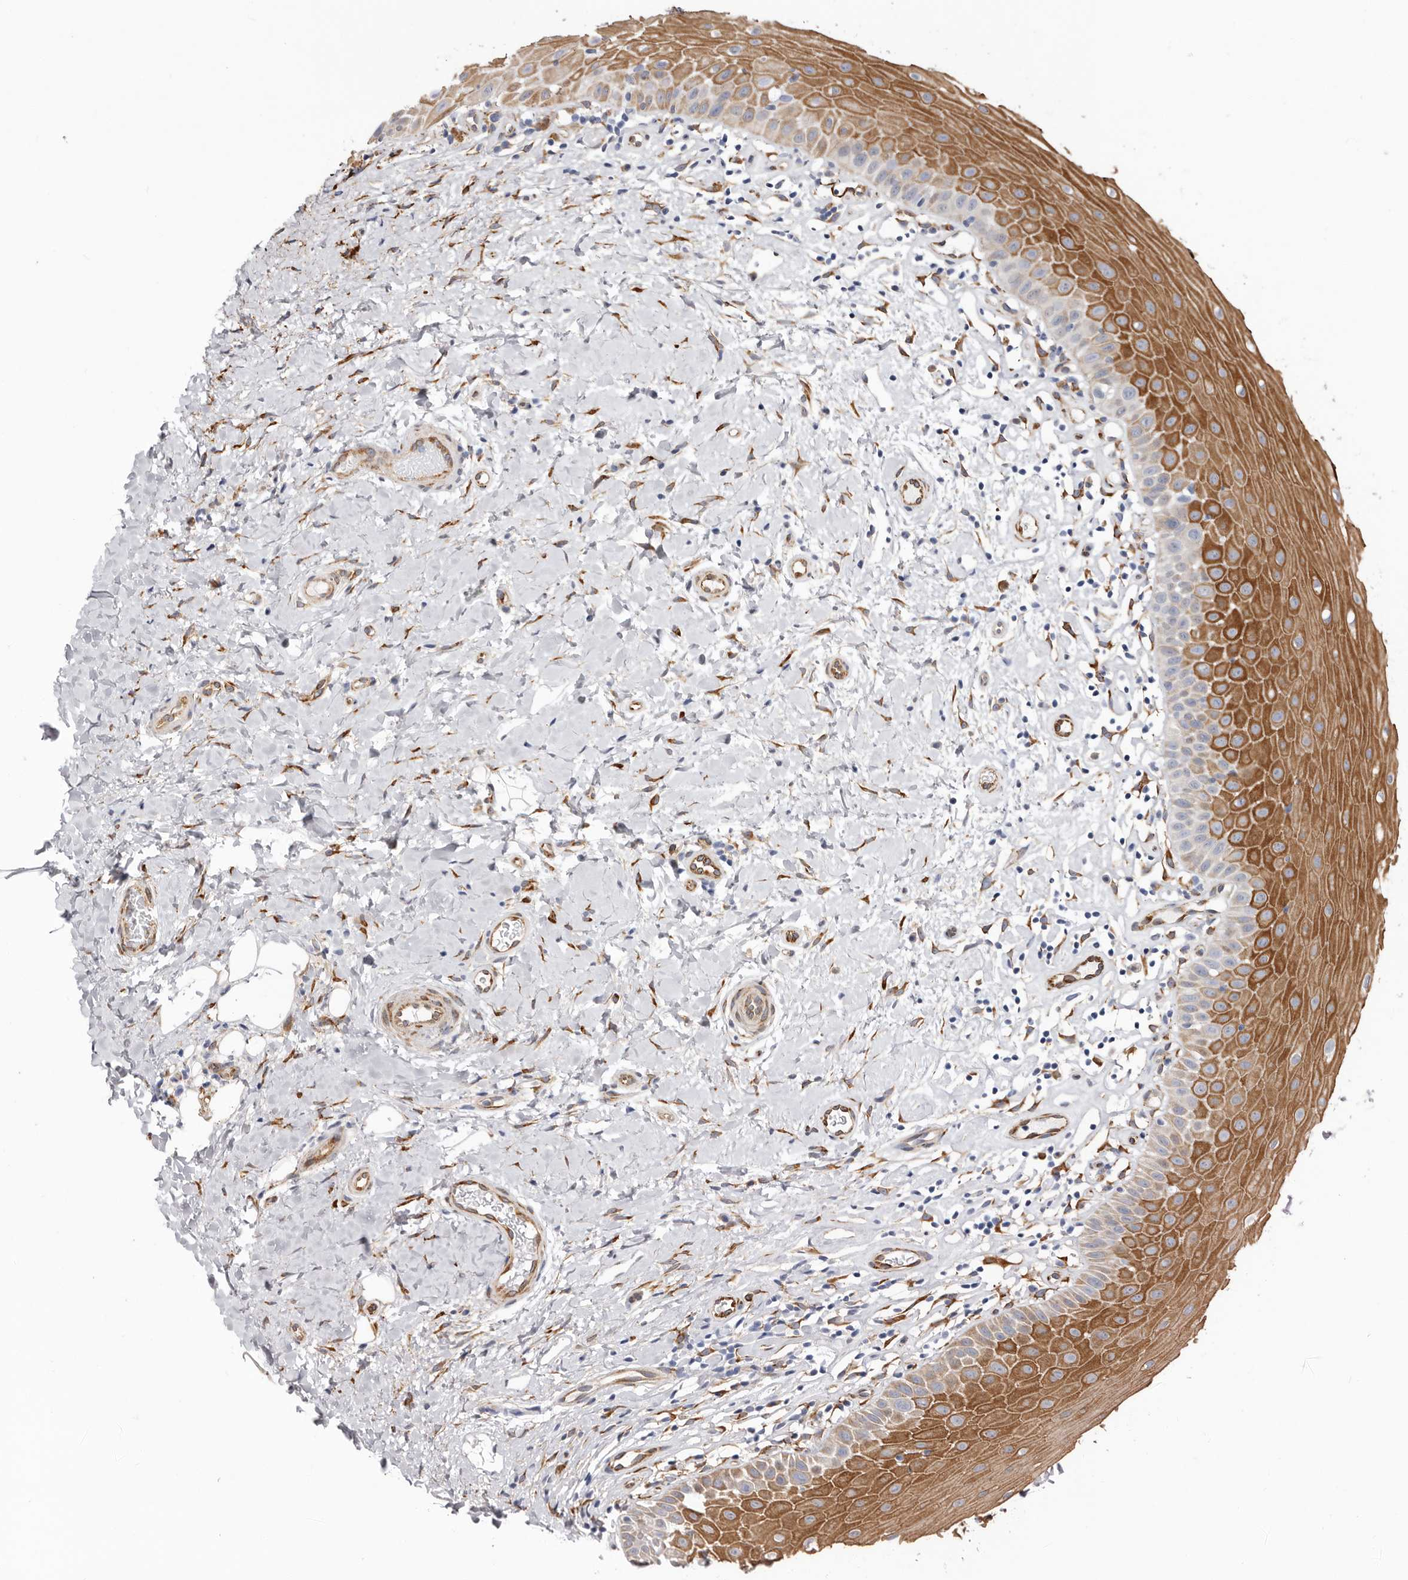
{"staining": {"intensity": "moderate", "quantity": "25%-75%", "location": "cytoplasmic/membranous"}, "tissue": "oral mucosa", "cell_type": "Squamous epithelial cells", "image_type": "normal", "snomed": [{"axis": "morphology", "description": "Normal tissue, NOS"}, {"axis": "topography", "description": "Oral tissue"}], "caption": "Immunohistochemistry image of normal oral mucosa stained for a protein (brown), which demonstrates medium levels of moderate cytoplasmic/membranous staining in approximately 25%-75% of squamous epithelial cells.", "gene": "SEMA3E", "patient": {"sex": "female", "age": 56}}